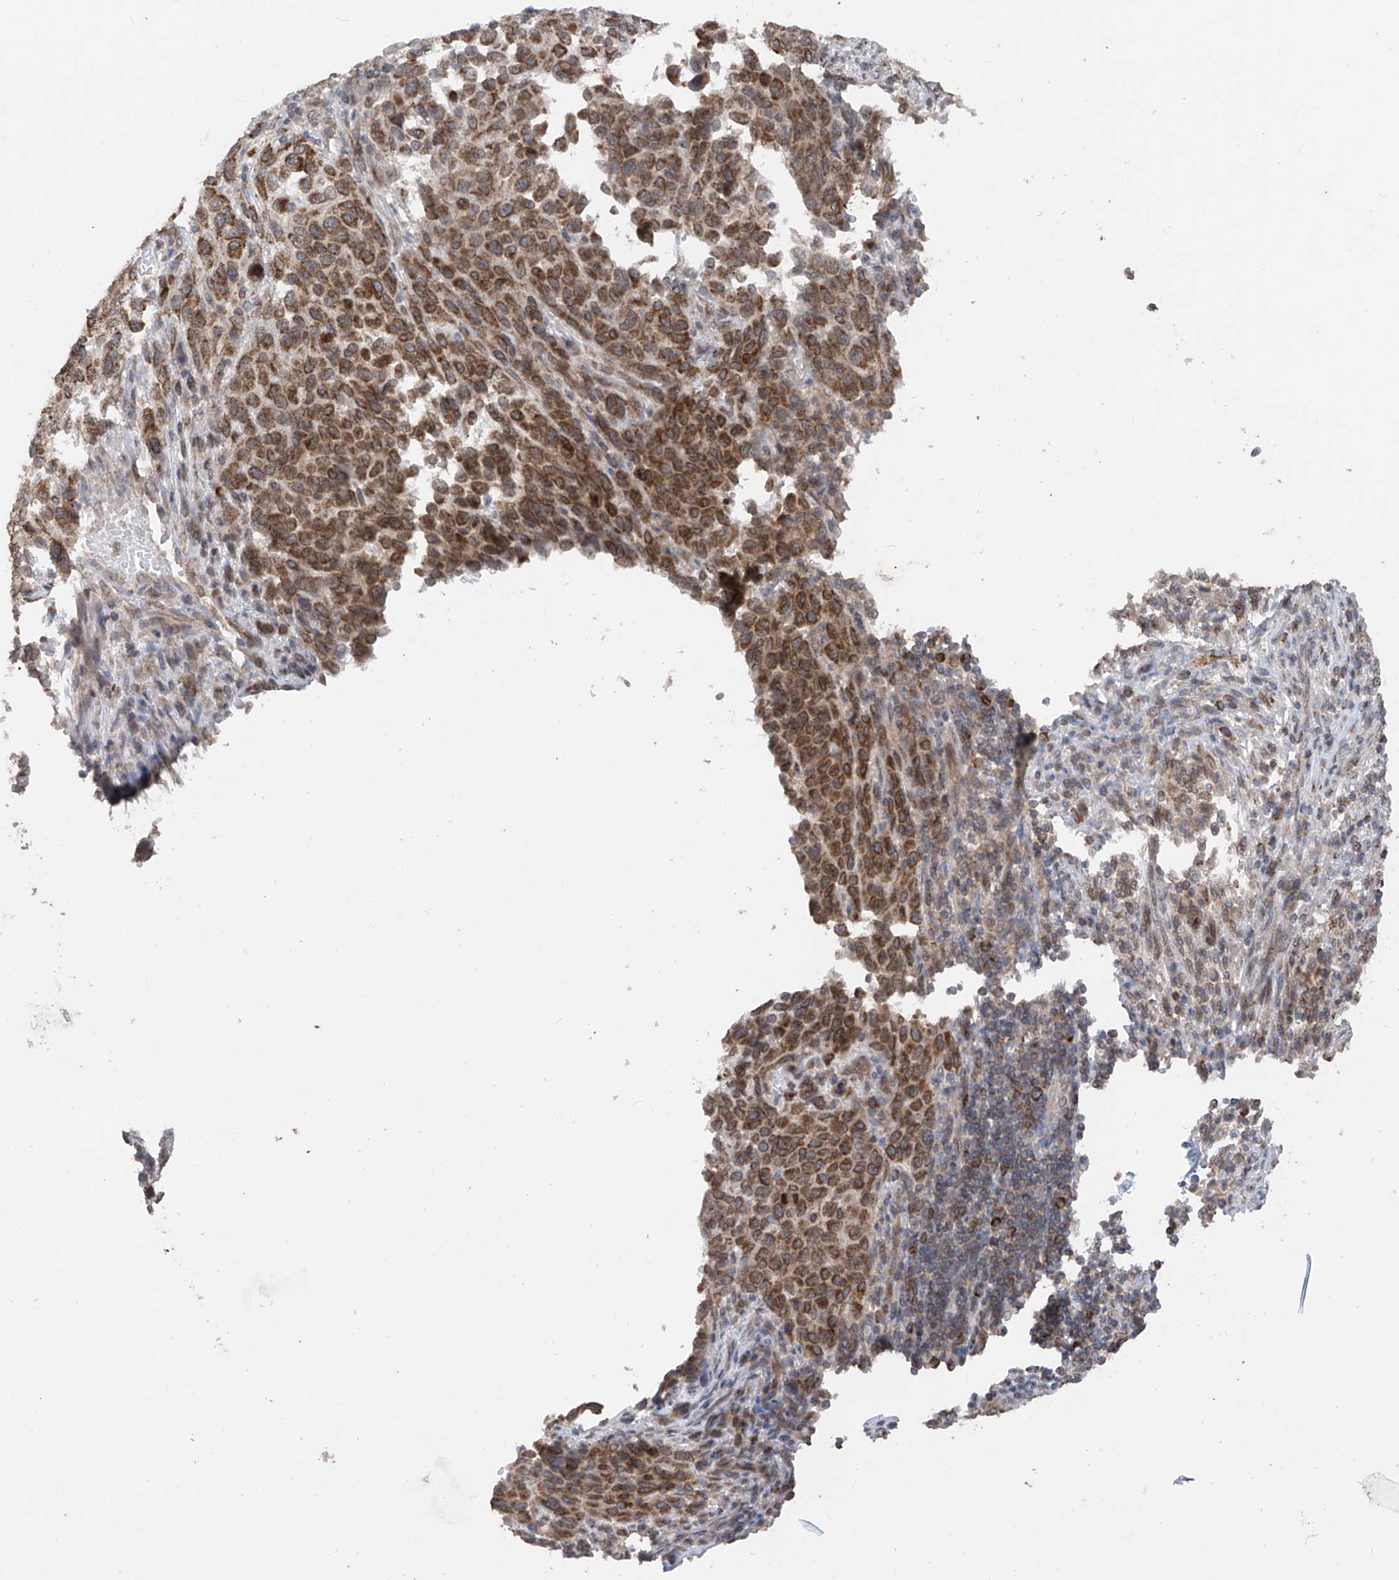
{"staining": {"intensity": "moderate", "quantity": ">75%", "location": "cytoplasmic/membranous"}, "tissue": "melanoma", "cell_type": "Tumor cells", "image_type": "cancer", "snomed": [{"axis": "morphology", "description": "Malignant melanoma, Metastatic site"}, {"axis": "topography", "description": "Lymph node"}], "caption": "An image showing moderate cytoplasmic/membranous expression in about >75% of tumor cells in malignant melanoma (metastatic site), as visualized by brown immunohistochemical staining.", "gene": "AHCTF1", "patient": {"sex": "male", "age": 61}}